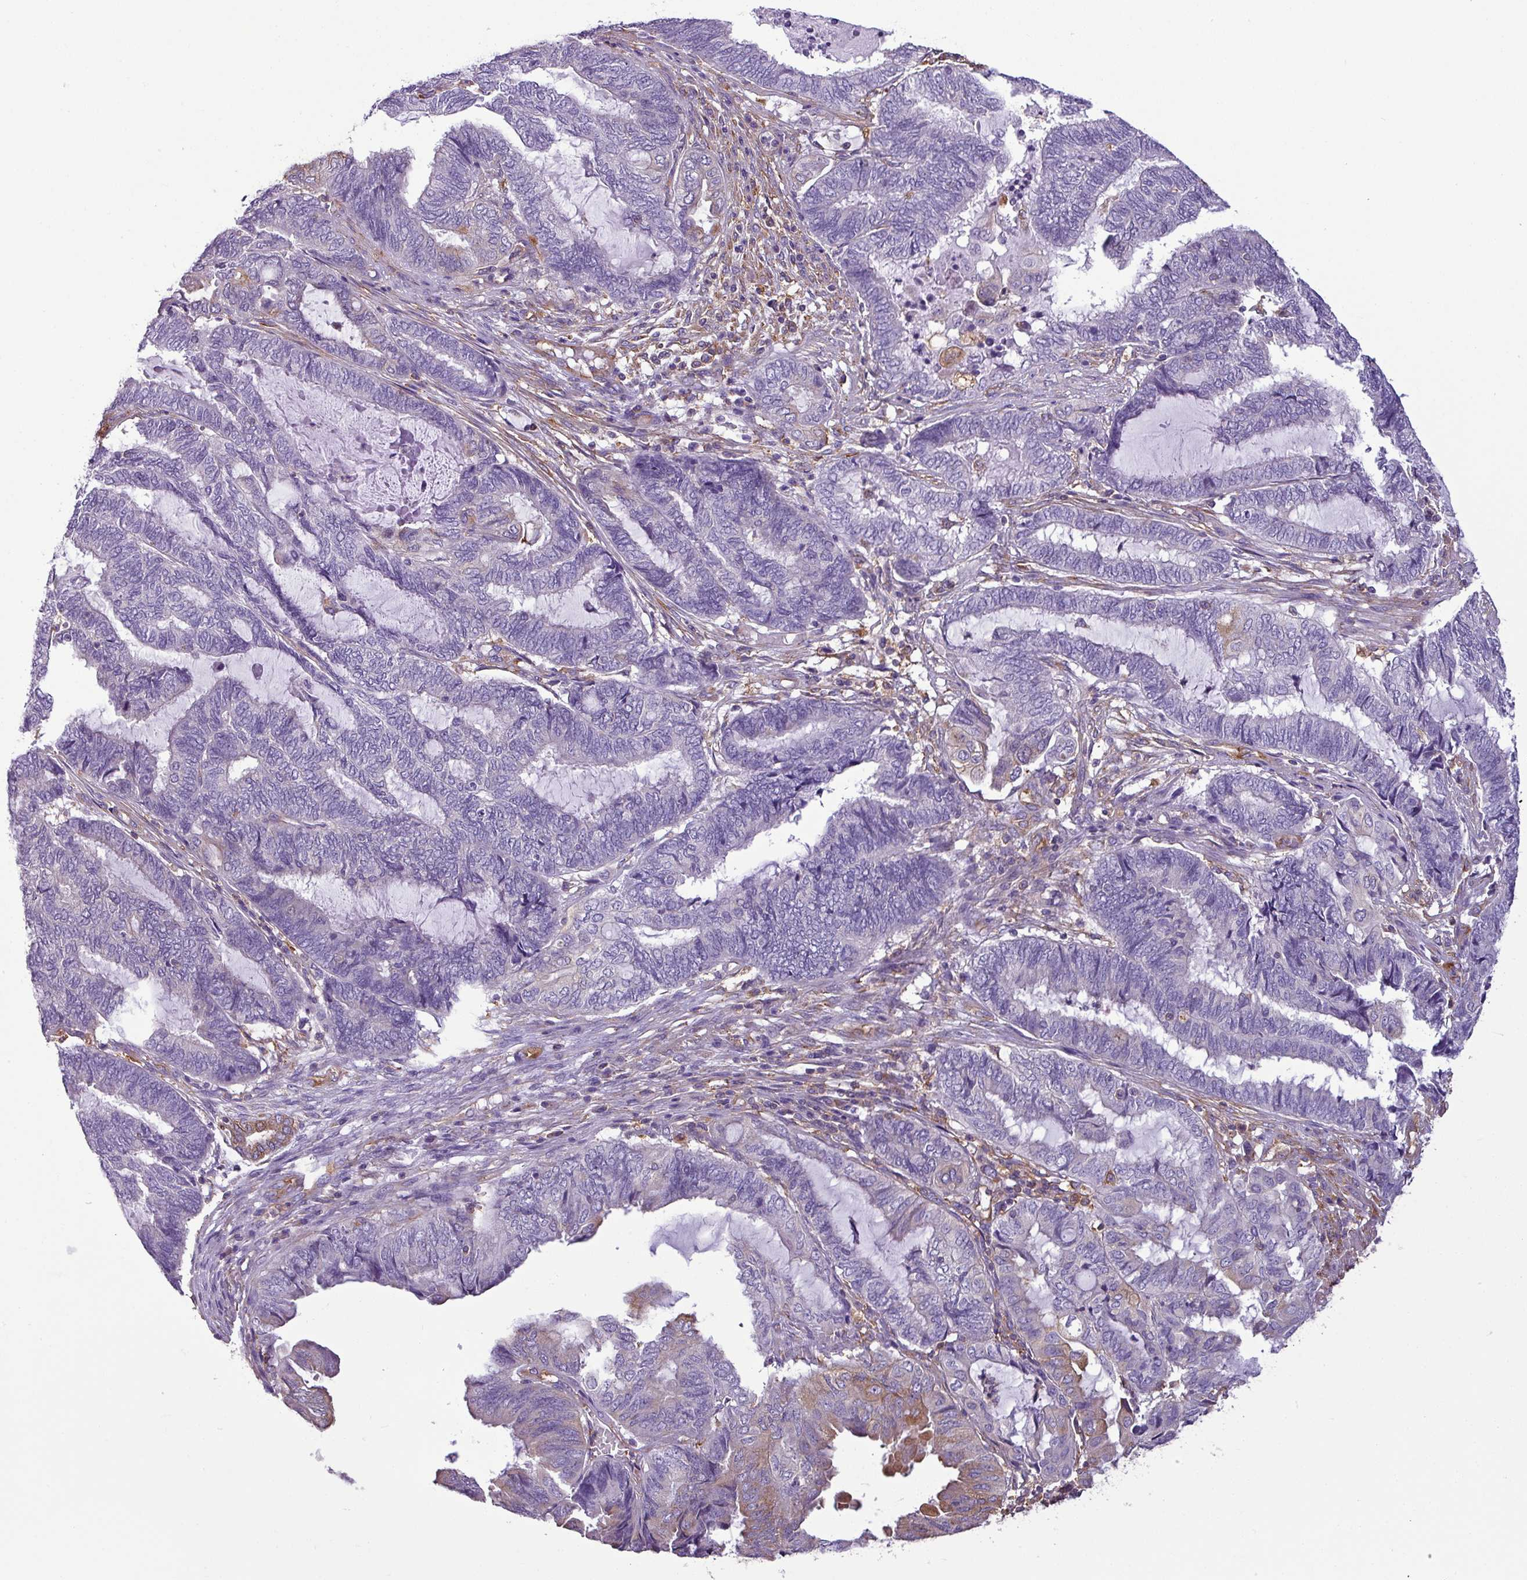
{"staining": {"intensity": "negative", "quantity": "none", "location": "none"}, "tissue": "endometrial cancer", "cell_type": "Tumor cells", "image_type": "cancer", "snomed": [{"axis": "morphology", "description": "Adenocarcinoma, NOS"}, {"axis": "topography", "description": "Uterus"}, {"axis": "topography", "description": "Endometrium"}], "caption": "There is no significant expression in tumor cells of adenocarcinoma (endometrial). Nuclei are stained in blue.", "gene": "XNDC1N", "patient": {"sex": "female", "age": 70}}